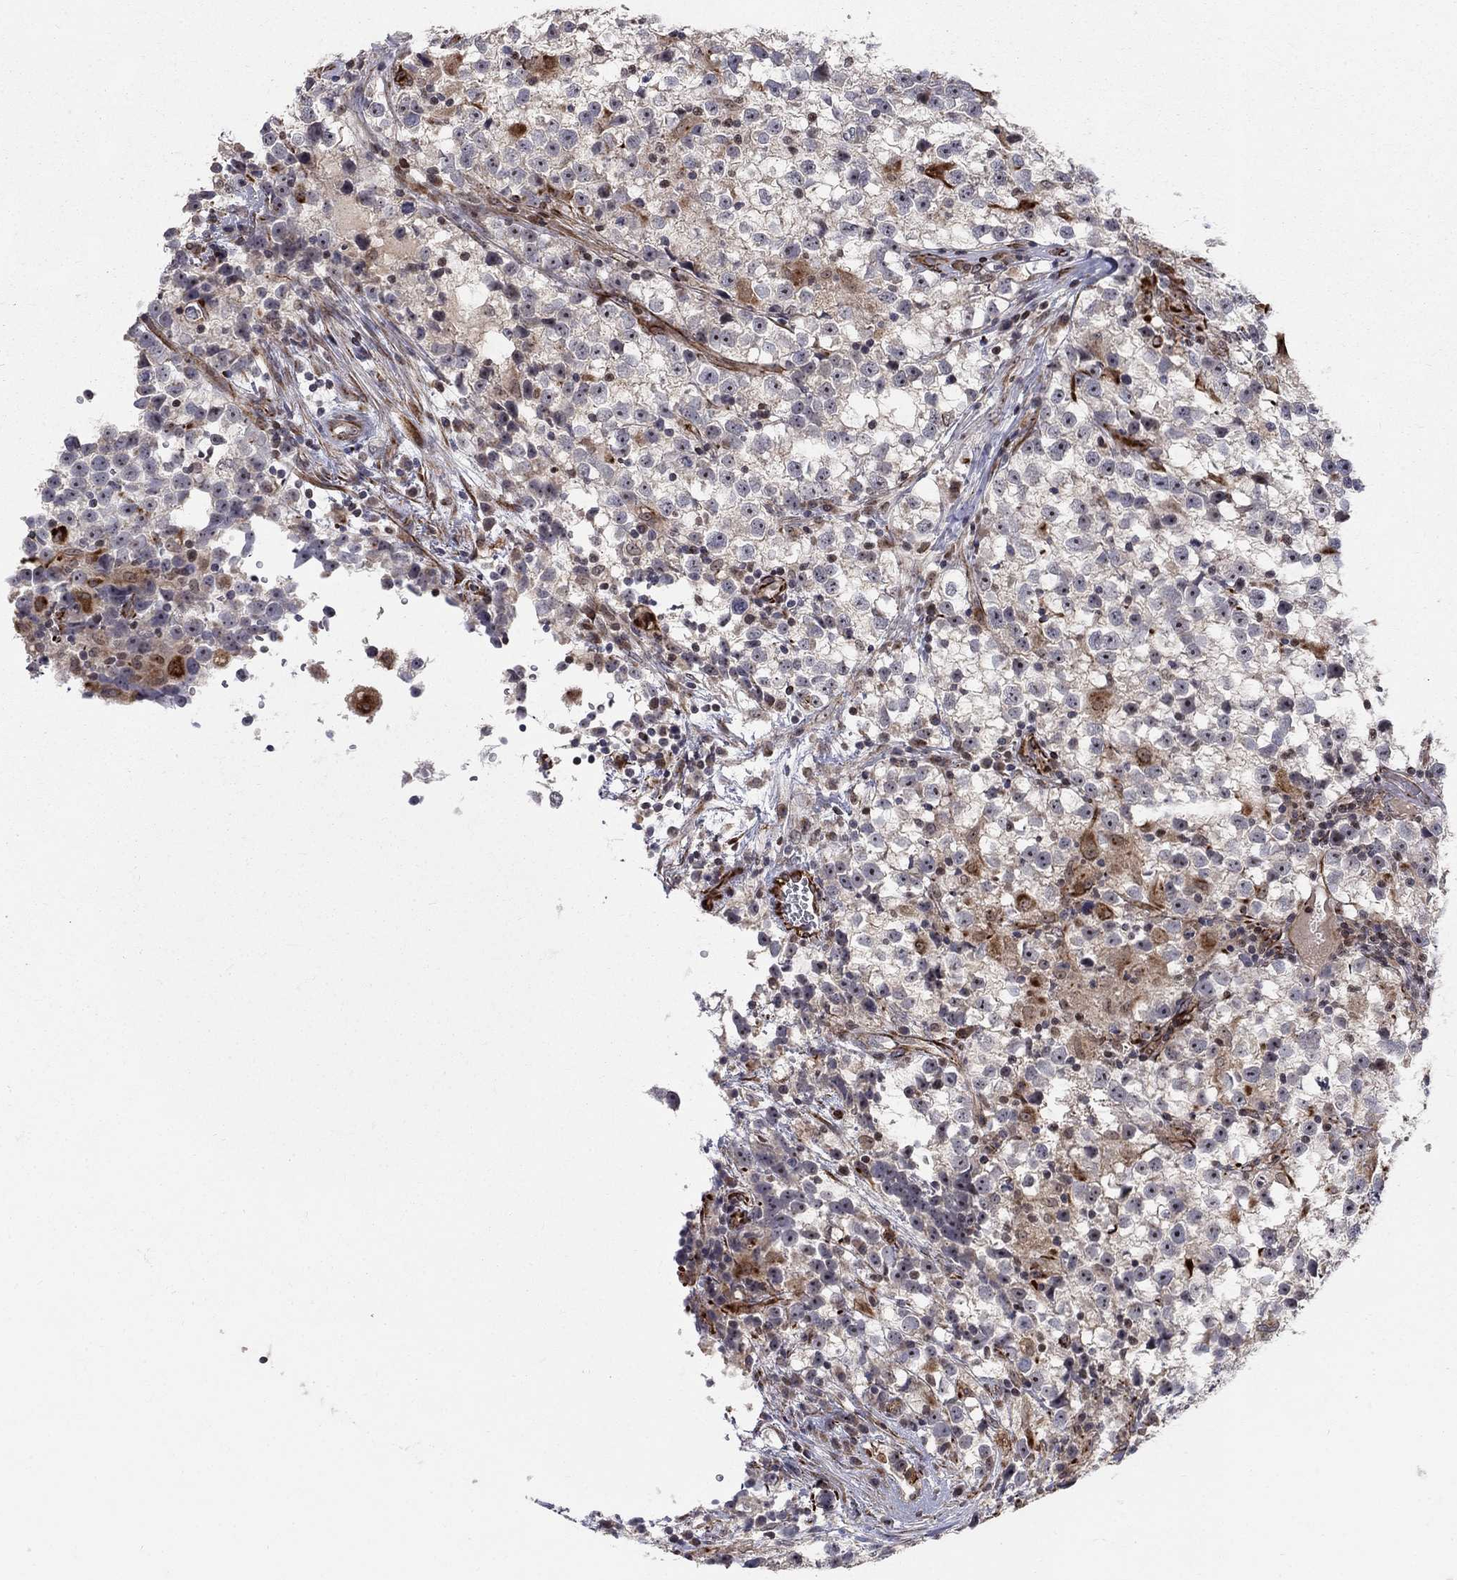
{"staining": {"intensity": "negative", "quantity": "none", "location": "none"}, "tissue": "testis cancer", "cell_type": "Tumor cells", "image_type": "cancer", "snomed": [{"axis": "morphology", "description": "Seminoma, NOS"}, {"axis": "topography", "description": "Testis"}], "caption": "Immunohistochemistry micrograph of seminoma (testis) stained for a protein (brown), which displays no positivity in tumor cells. The staining was performed using DAB (3,3'-diaminobenzidine) to visualize the protein expression in brown, while the nuclei were stained in blue with hematoxylin (Magnification: 20x).", "gene": "MSRA", "patient": {"sex": "male", "age": 31}}